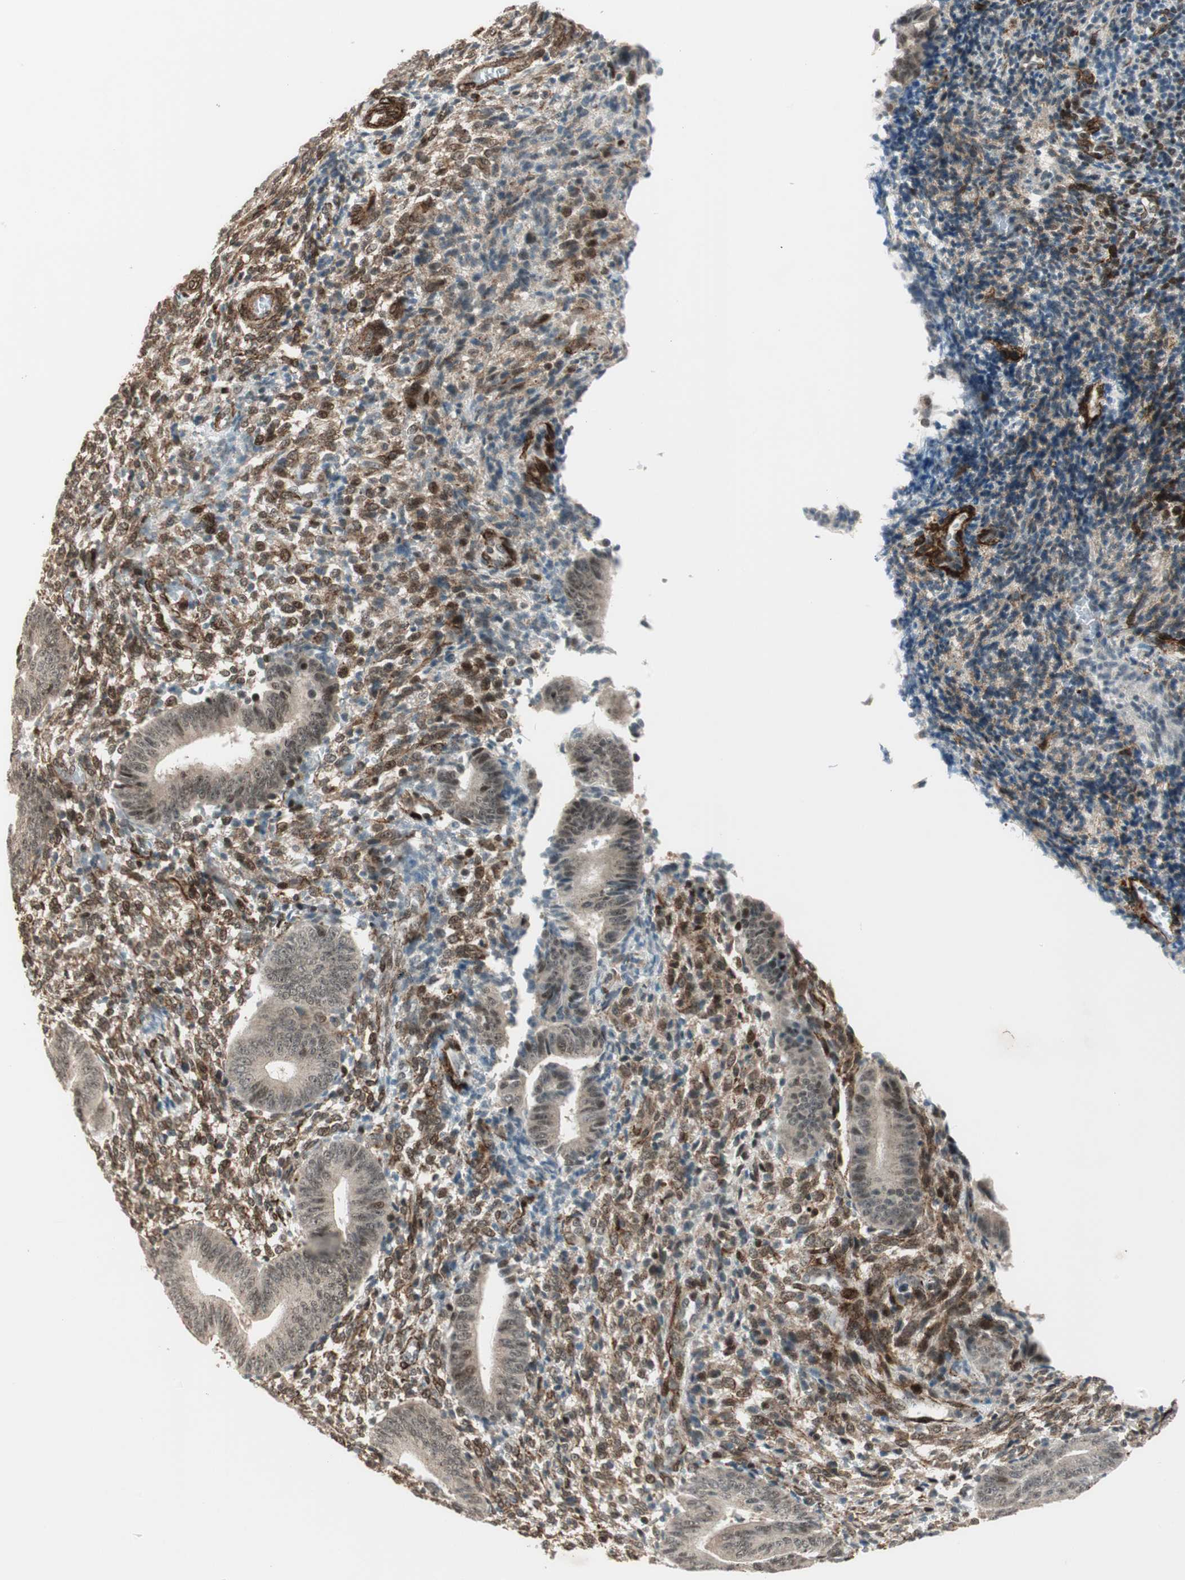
{"staining": {"intensity": "strong", "quantity": "<25%", "location": "nuclear"}, "tissue": "endometrium", "cell_type": "Cells in endometrial stroma", "image_type": "normal", "snomed": [{"axis": "morphology", "description": "Normal tissue, NOS"}, {"axis": "topography", "description": "Uterus"}, {"axis": "topography", "description": "Endometrium"}], "caption": "Cells in endometrial stroma show medium levels of strong nuclear staining in about <25% of cells in benign human endometrium. Nuclei are stained in blue.", "gene": "CDK19", "patient": {"sex": "female", "age": 33}}